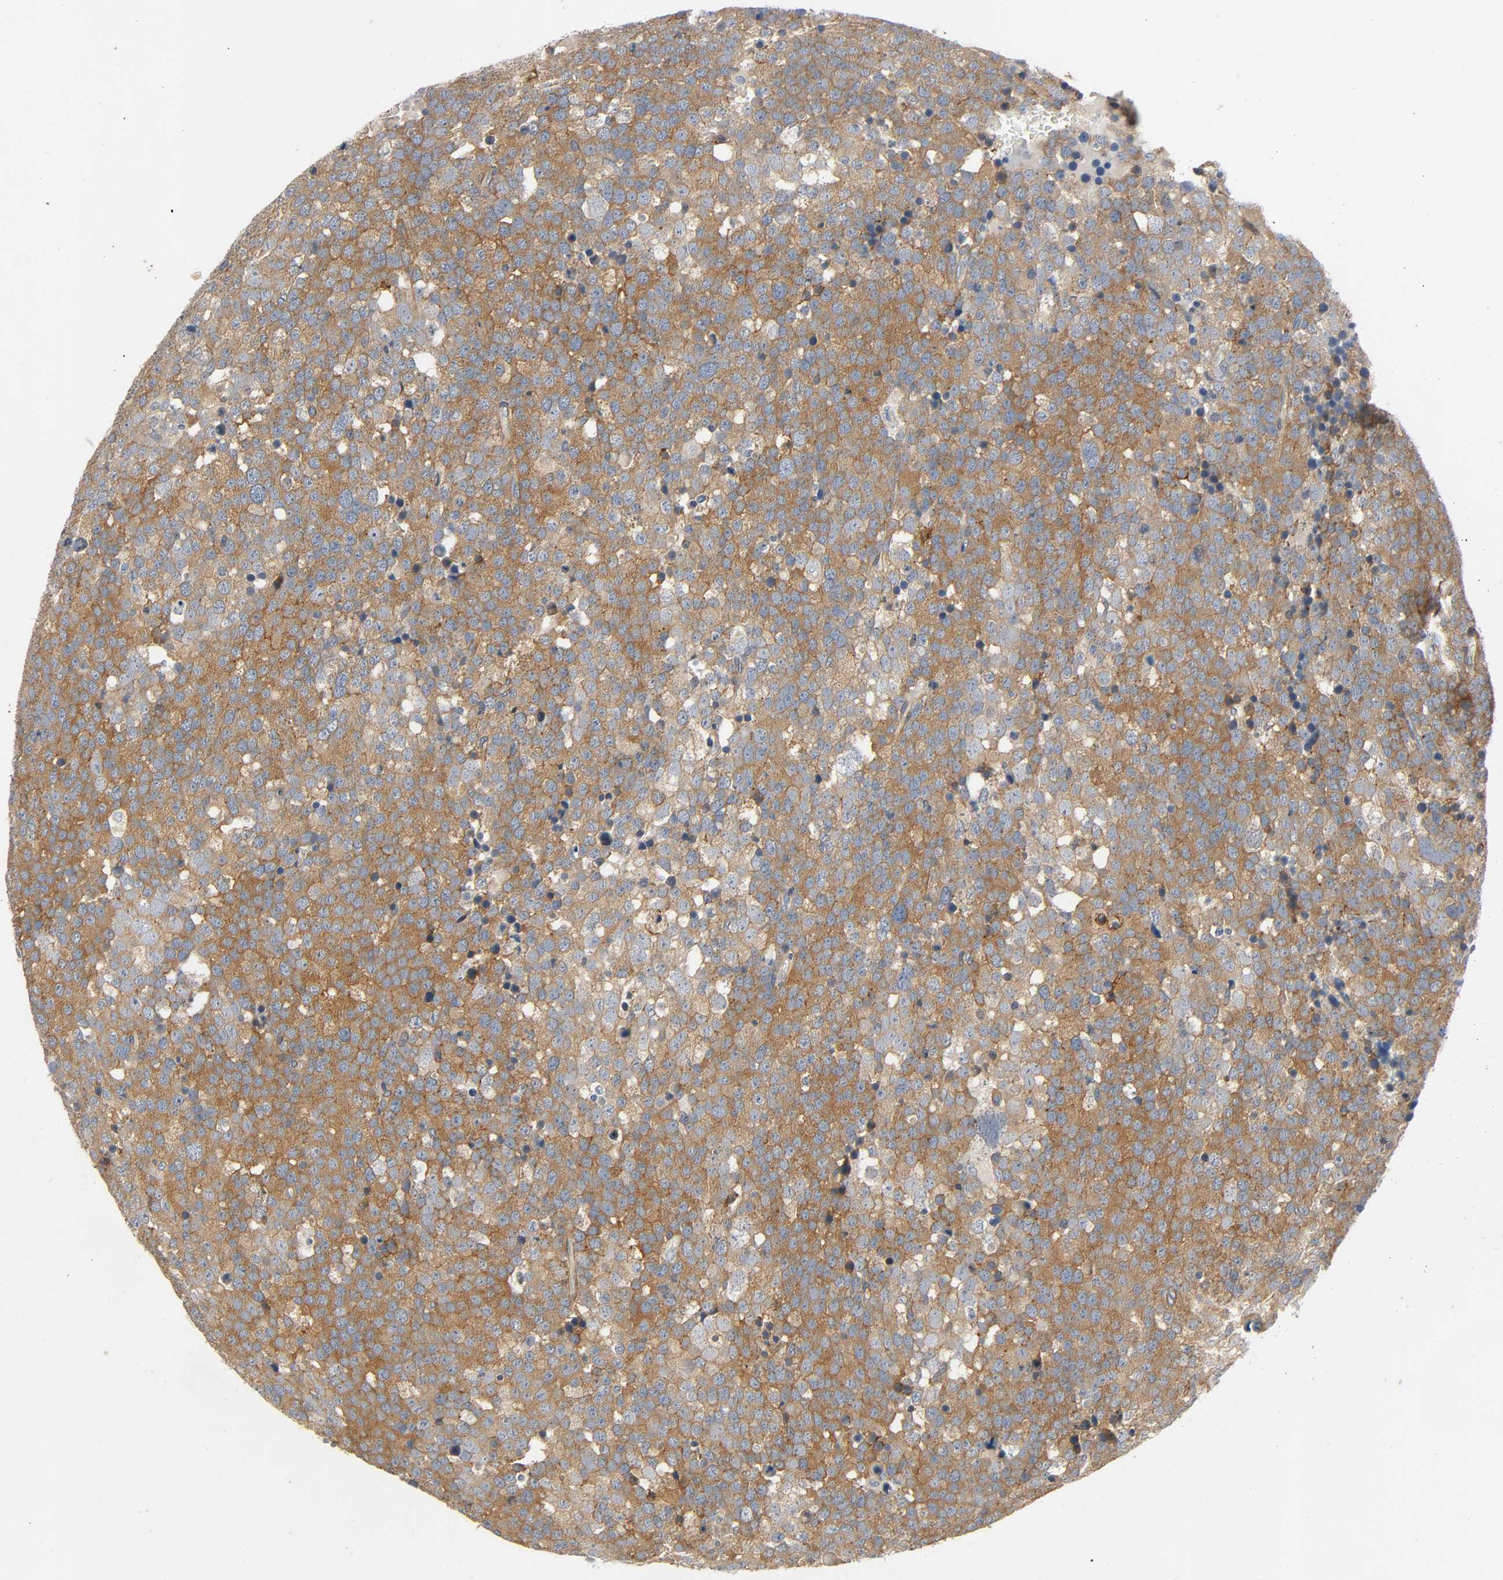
{"staining": {"intensity": "strong", "quantity": ">75%", "location": "cytoplasmic/membranous"}, "tissue": "testis cancer", "cell_type": "Tumor cells", "image_type": "cancer", "snomed": [{"axis": "morphology", "description": "Seminoma, NOS"}, {"axis": "topography", "description": "Testis"}], "caption": "This is an image of IHC staining of testis seminoma, which shows strong positivity in the cytoplasmic/membranous of tumor cells.", "gene": "ARPC1A", "patient": {"sex": "male", "age": 71}}